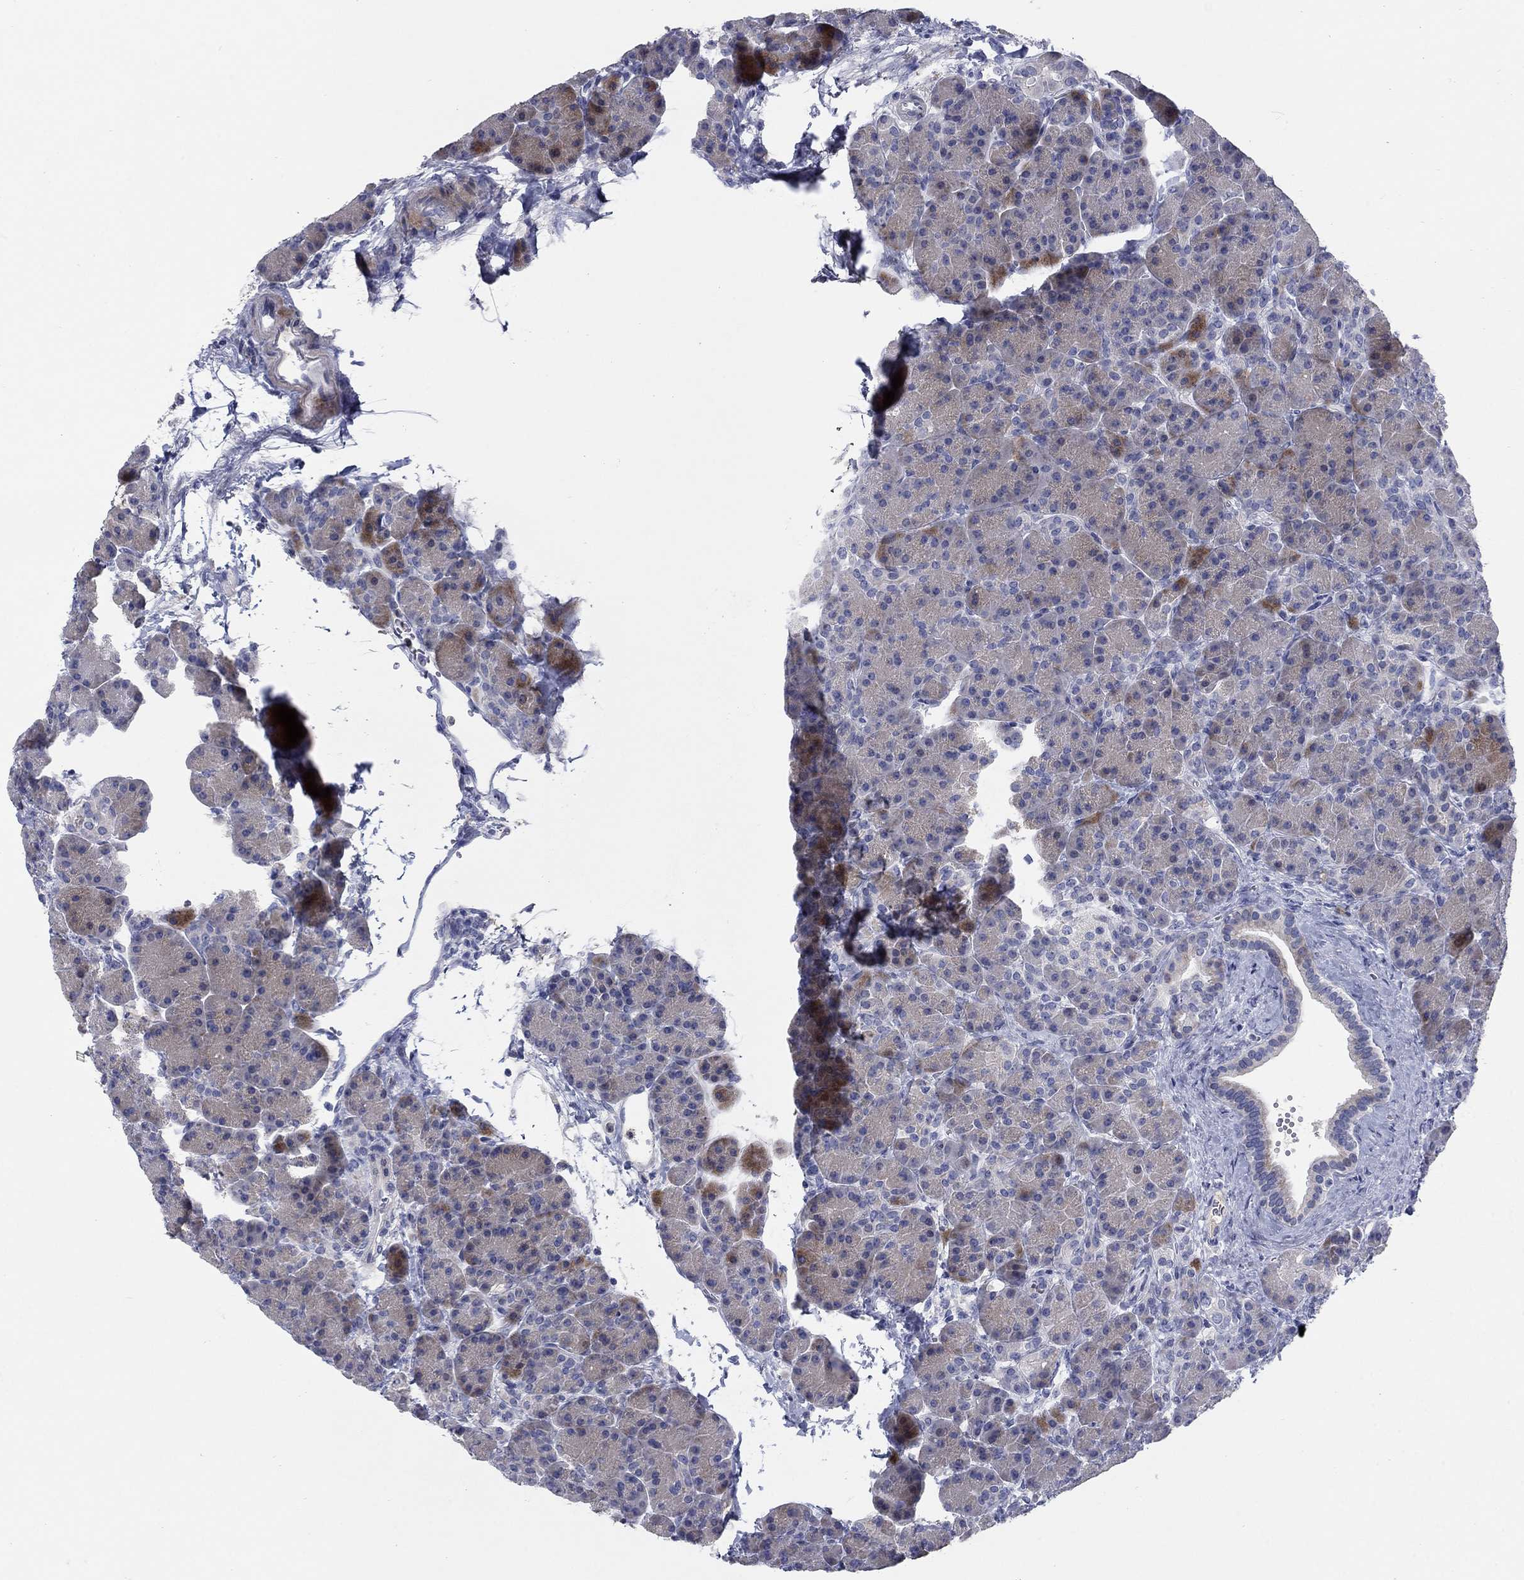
{"staining": {"intensity": "moderate", "quantity": "<25%", "location": "cytoplasmic/membranous"}, "tissue": "pancreas", "cell_type": "Exocrine glandular cells", "image_type": "normal", "snomed": [{"axis": "morphology", "description": "Normal tissue, NOS"}, {"axis": "topography", "description": "Pancreas"}], "caption": "Immunohistochemistry image of benign pancreas: pancreas stained using immunohistochemistry exhibits low levels of moderate protein expression localized specifically in the cytoplasmic/membranous of exocrine glandular cells, appearing as a cytoplasmic/membranous brown color.", "gene": "TMEM249", "patient": {"sex": "female", "age": 63}}